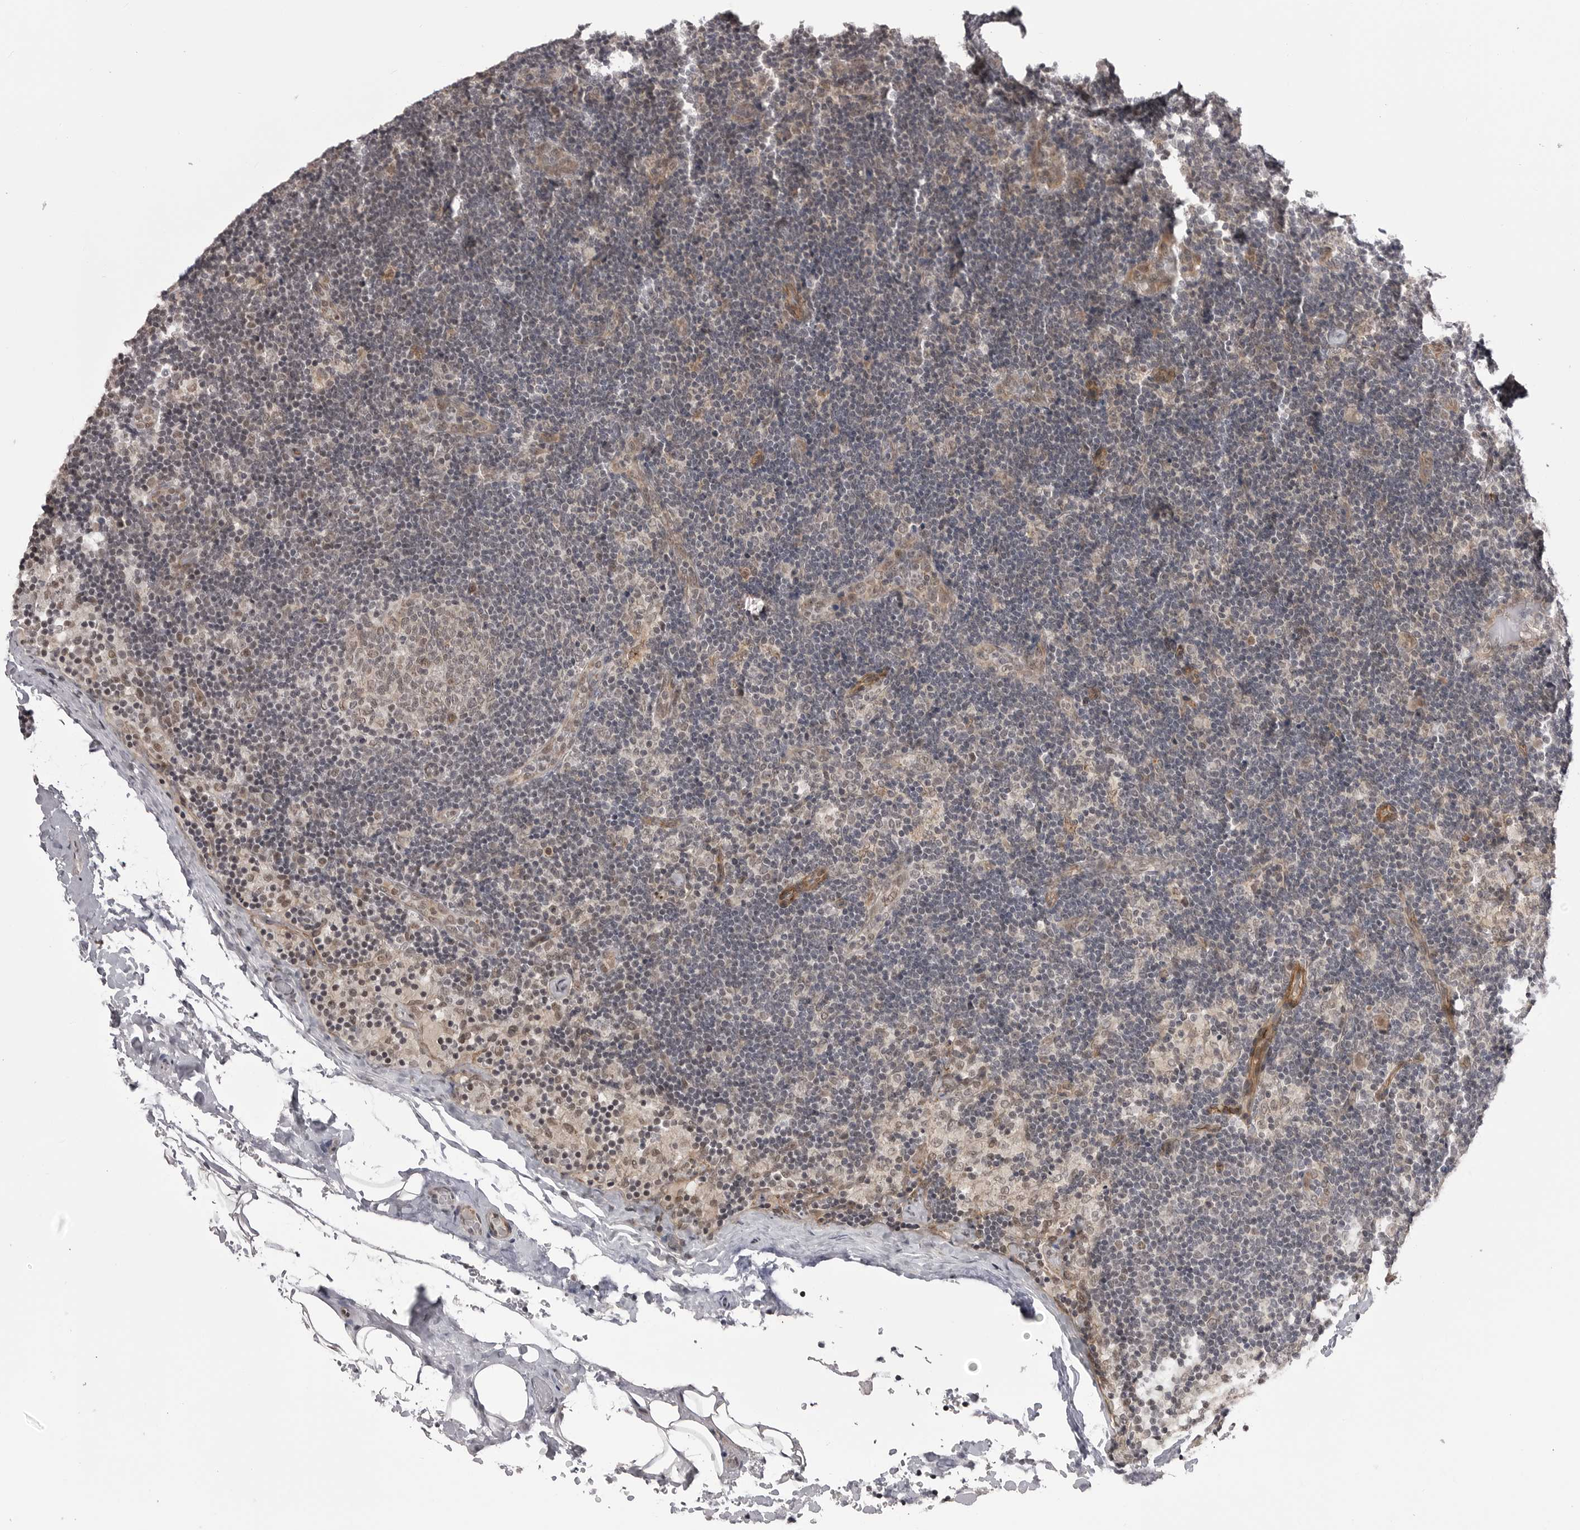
{"staining": {"intensity": "weak", "quantity": "<25%", "location": "nuclear"}, "tissue": "lymph node", "cell_type": "Germinal center cells", "image_type": "normal", "snomed": [{"axis": "morphology", "description": "Normal tissue, NOS"}, {"axis": "topography", "description": "Lymph node"}], "caption": "The image shows no staining of germinal center cells in unremarkable lymph node.", "gene": "SORBS1", "patient": {"sex": "female", "age": 14}}